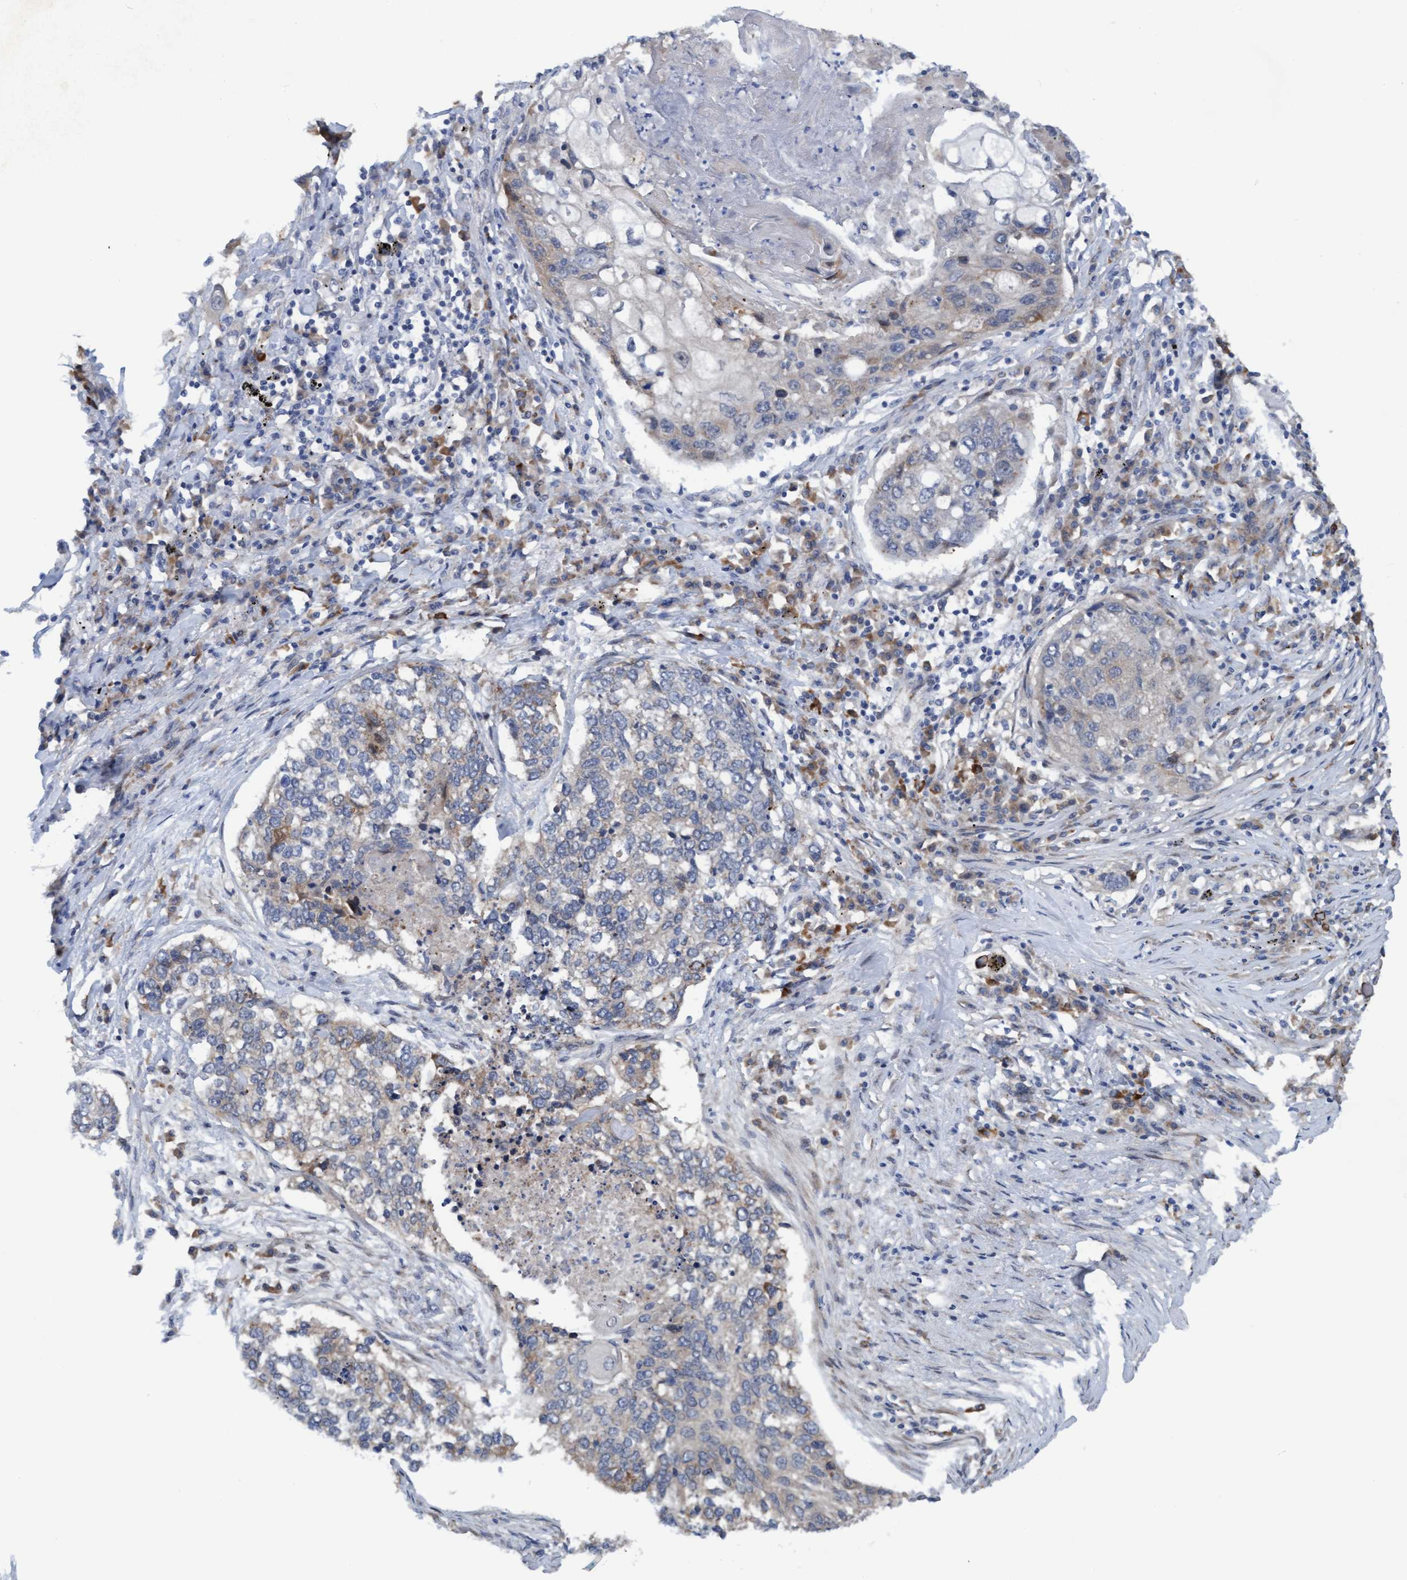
{"staining": {"intensity": "weak", "quantity": "<25%", "location": "cytoplasmic/membranous"}, "tissue": "lung cancer", "cell_type": "Tumor cells", "image_type": "cancer", "snomed": [{"axis": "morphology", "description": "Squamous cell carcinoma, NOS"}, {"axis": "topography", "description": "Lung"}], "caption": "Protein analysis of lung squamous cell carcinoma displays no significant positivity in tumor cells.", "gene": "PLCD1", "patient": {"sex": "female", "age": 63}}